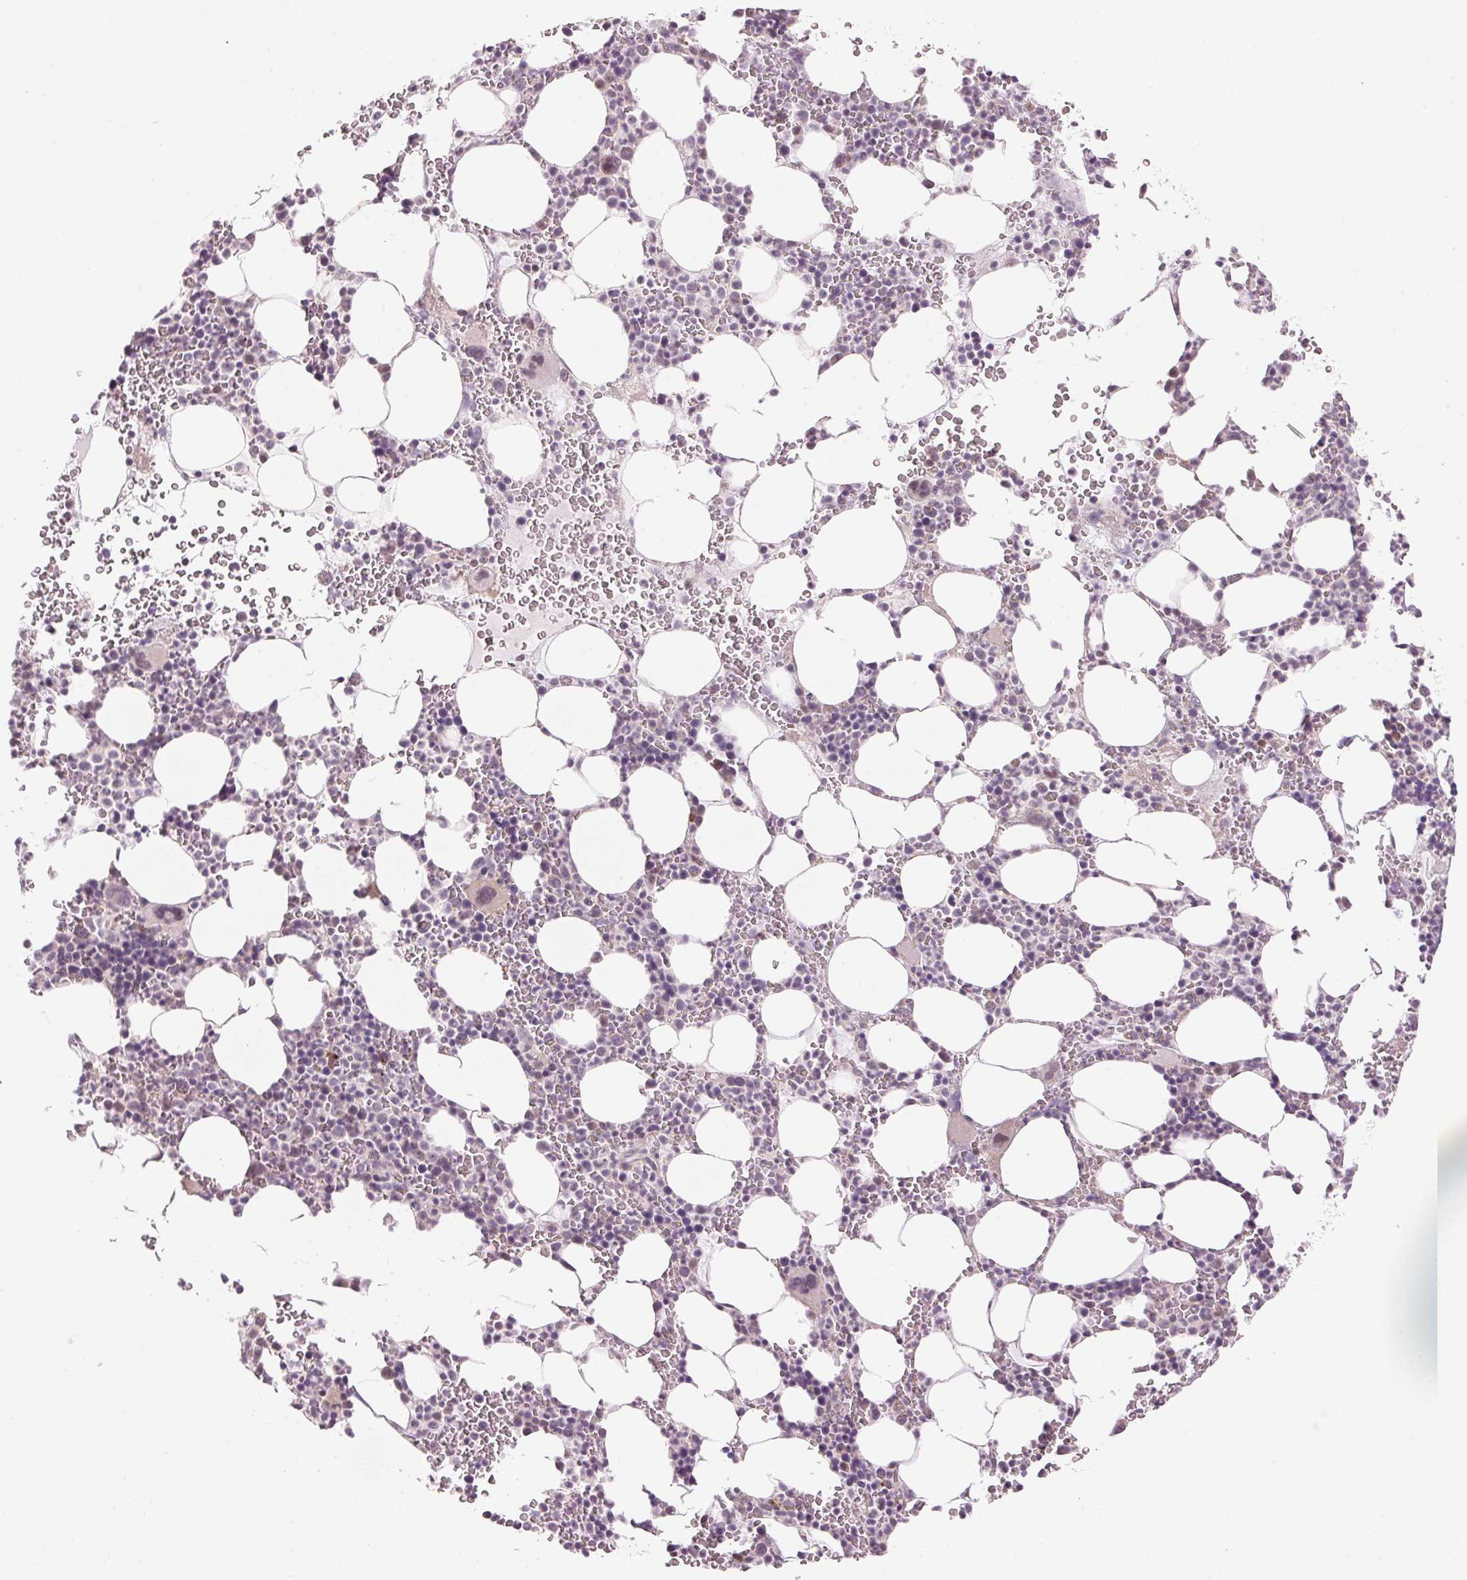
{"staining": {"intensity": "negative", "quantity": "none", "location": "none"}, "tissue": "bone marrow", "cell_type": "Hematopoietic cells", "image_type": "normal", "snomed": [{"axis": "morphology", "description": "Normal tissue, NOS"}, {"axis": "topography", "description": "Bone marrow"}], "caption": "Bone marrow stained for a protein using IHC shows no staining hematopoietic cells.", "gene": "TMED6", "patient": {"sex": "male", "age": 82}}